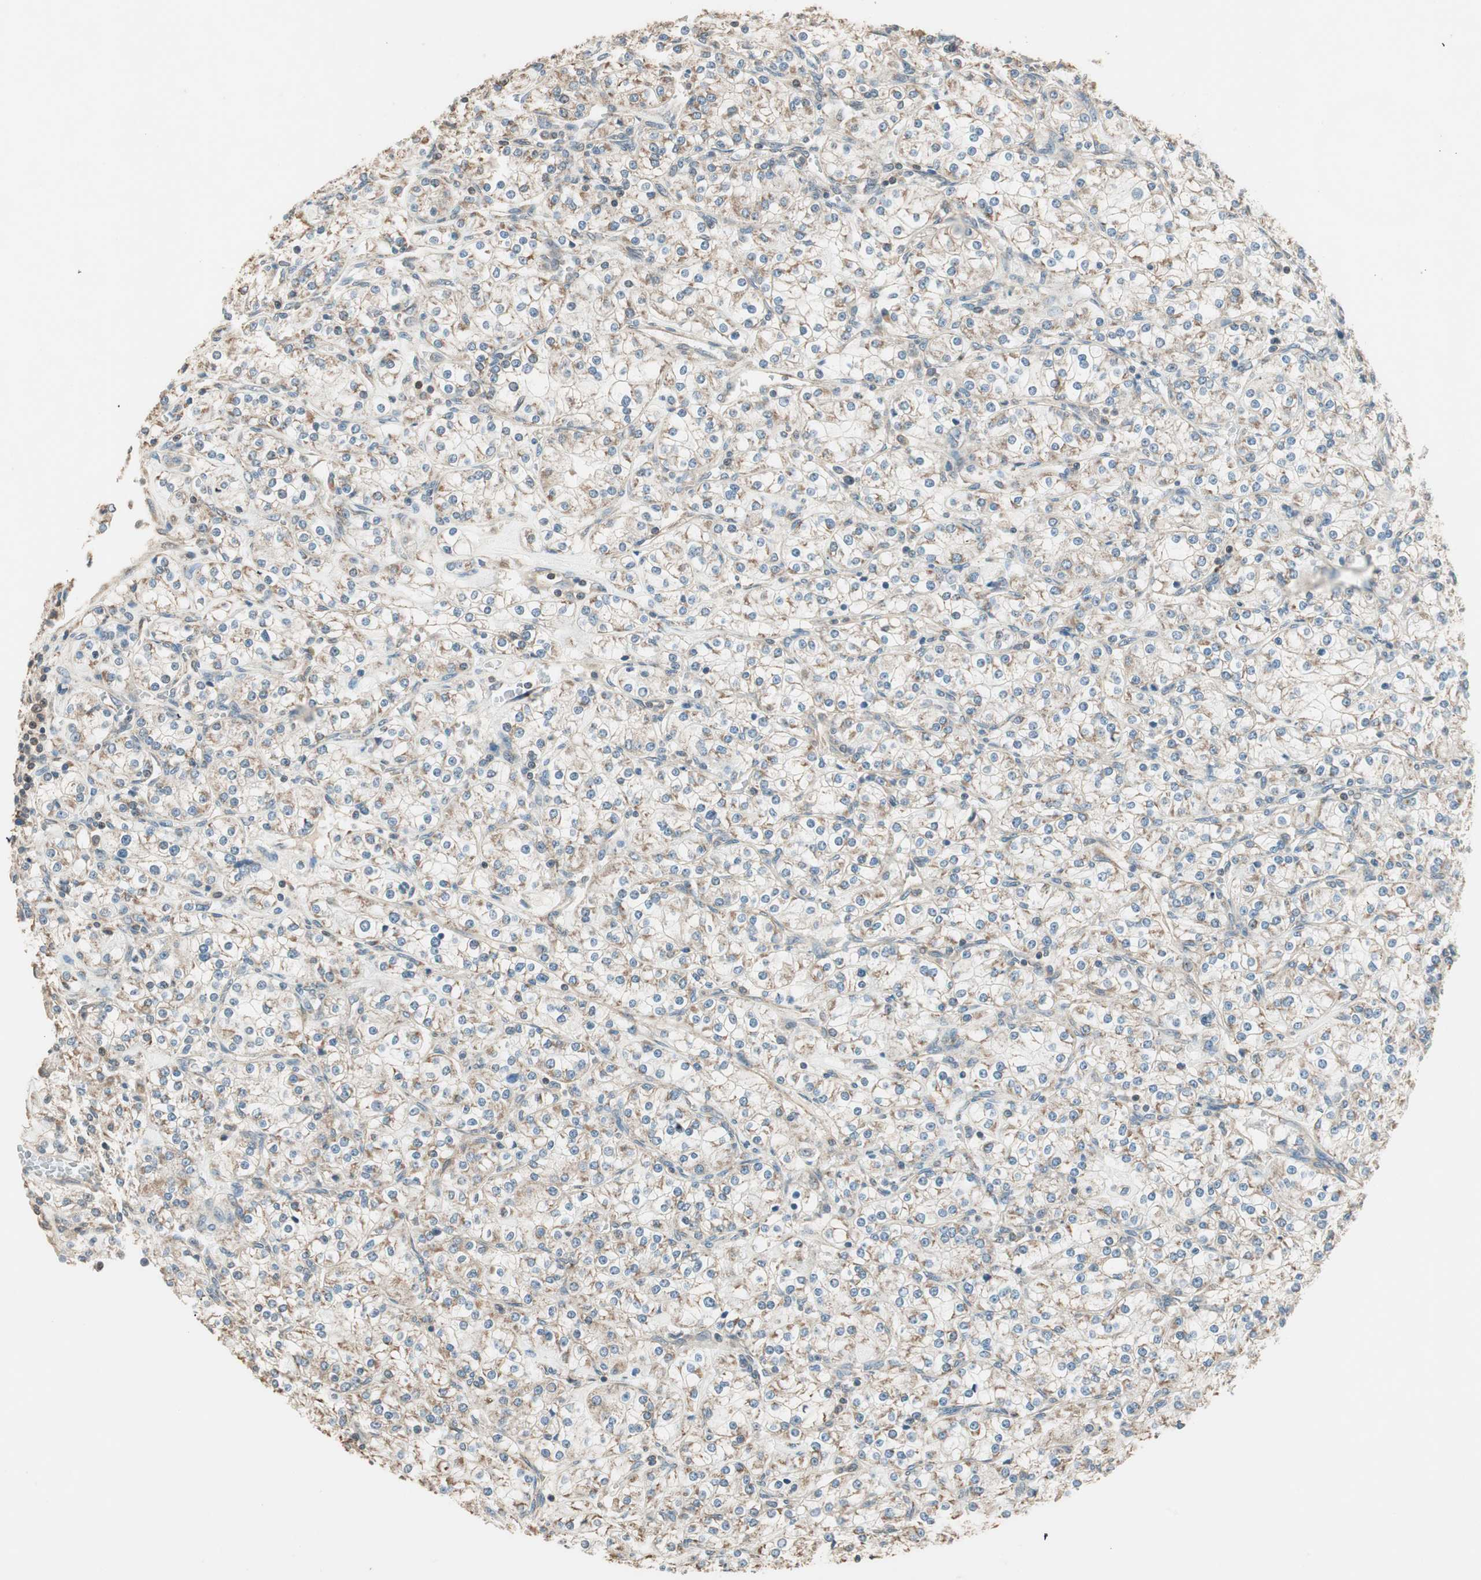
{"staining": {"intensity": "weak", "quantity": ">75%", "location": "cytoplasmic/membranous"}, "tissue": "renal cancer", "cell_type": "Tumor cells", "image_type": "cancer", "snomed": [{"axis": "morphology", "description": "Adenocarcinoma, NOS"}, {"axis": "topography", "description": "Kidney"}], "caption": "Renal adenocarcinoma stained with IHC shows weak cytoplasmic/membranous staining in approximately >75% of tumor cells.", "gene": "TRIM21", "patient": {"sex": "male", "age": 77}}